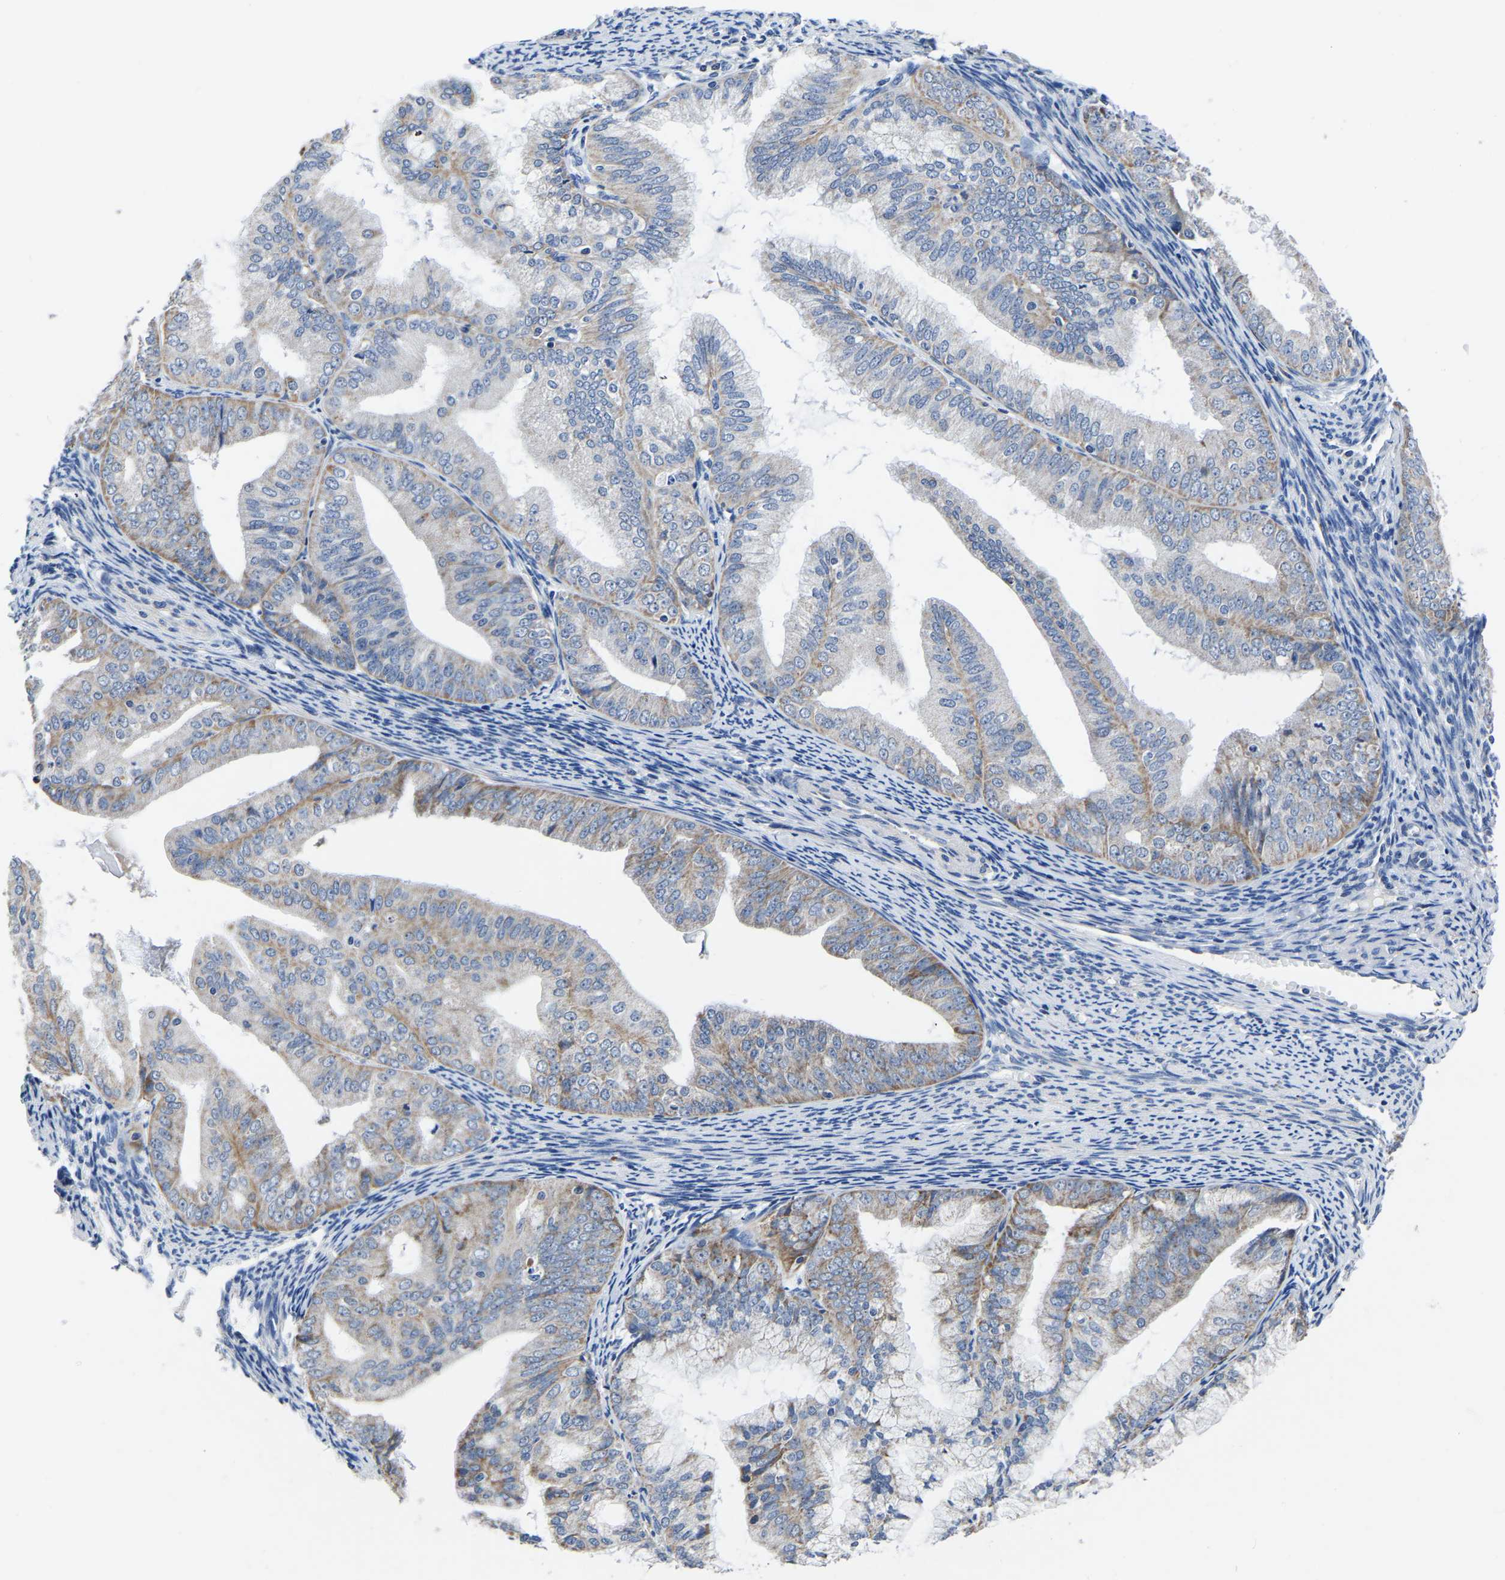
{"staining": {"intensity": "moderate", "quantity": "25%-75%", "location": "cytoplasmic/membranous"}, "tissue": "endometrial cancer", "cell_type": "Tumor cells", "image_type": "cancer", "snomed": [{"axis": "morphology", "description": "Adenocarcinoma, NOS"}, {"axis": "topography", "description": "Endometrium"}], "caption": "Tumor cells exhibit medium levels of moderate cytoplasmic/membranous positivity in about 25%-75% of cells in human endometrial adenocarcinoma.", "gene": "FGD5", "patient": {"sex": "female", "age": 63}}